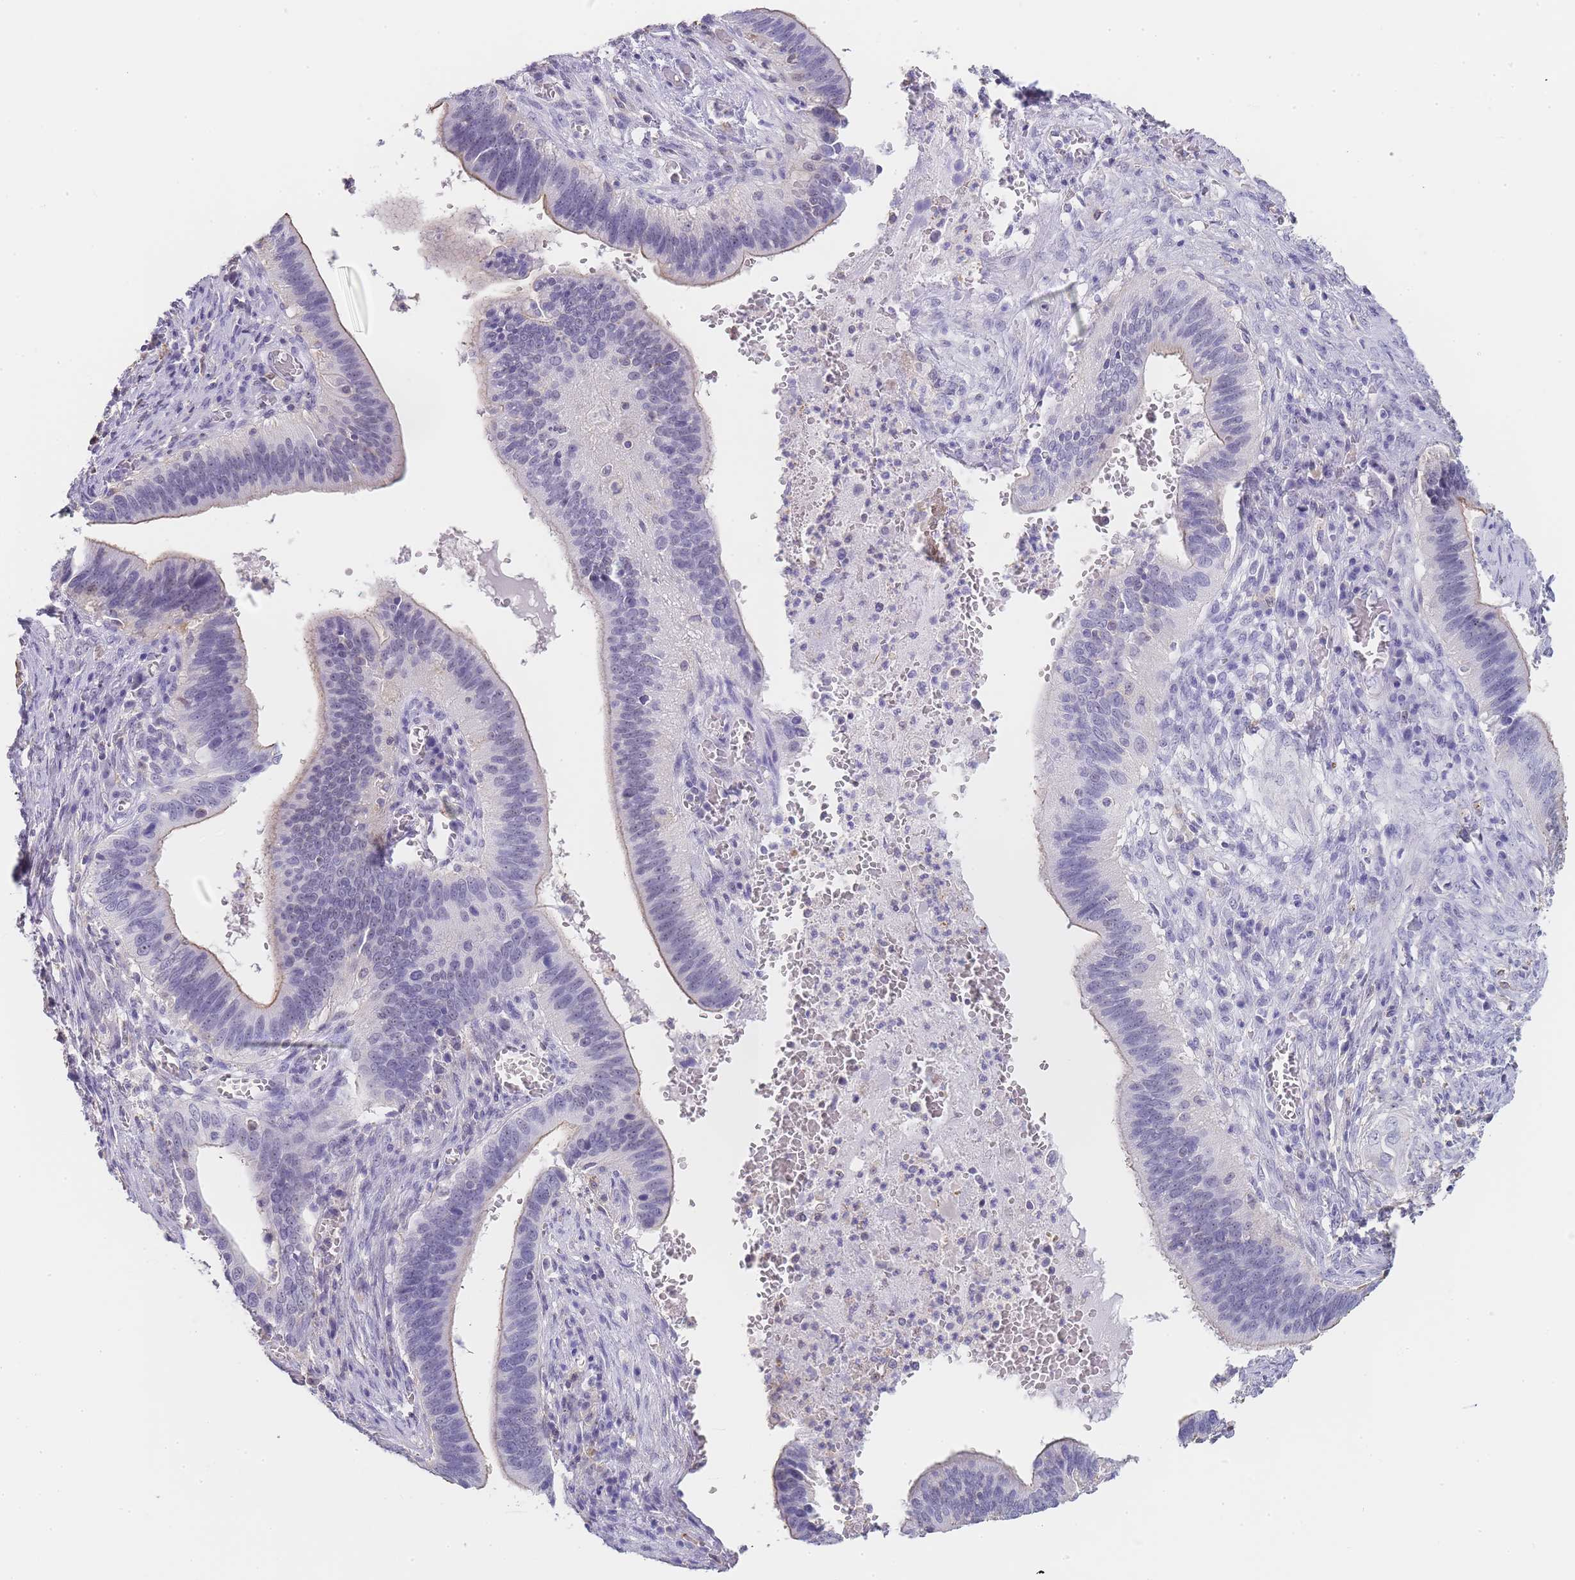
{"staining": {"intensity": "weak", "quantity": "<25%", "location": "cytoplasmic/membranous"}, "tissue": "cervical cancer", "cell_type": "Tumor cells", "image_type": "cancer", "snomed": [{"axis": "morphology", "description": "Adenocarcinoma, NOS"}, {"axis": "topography", "description": "Cervix"}], "caption": "Tumor cells show no significant protein positivity in cervical cancer.", "gene": "NOP14", "patient": {"sex": "female", "age": 42}}